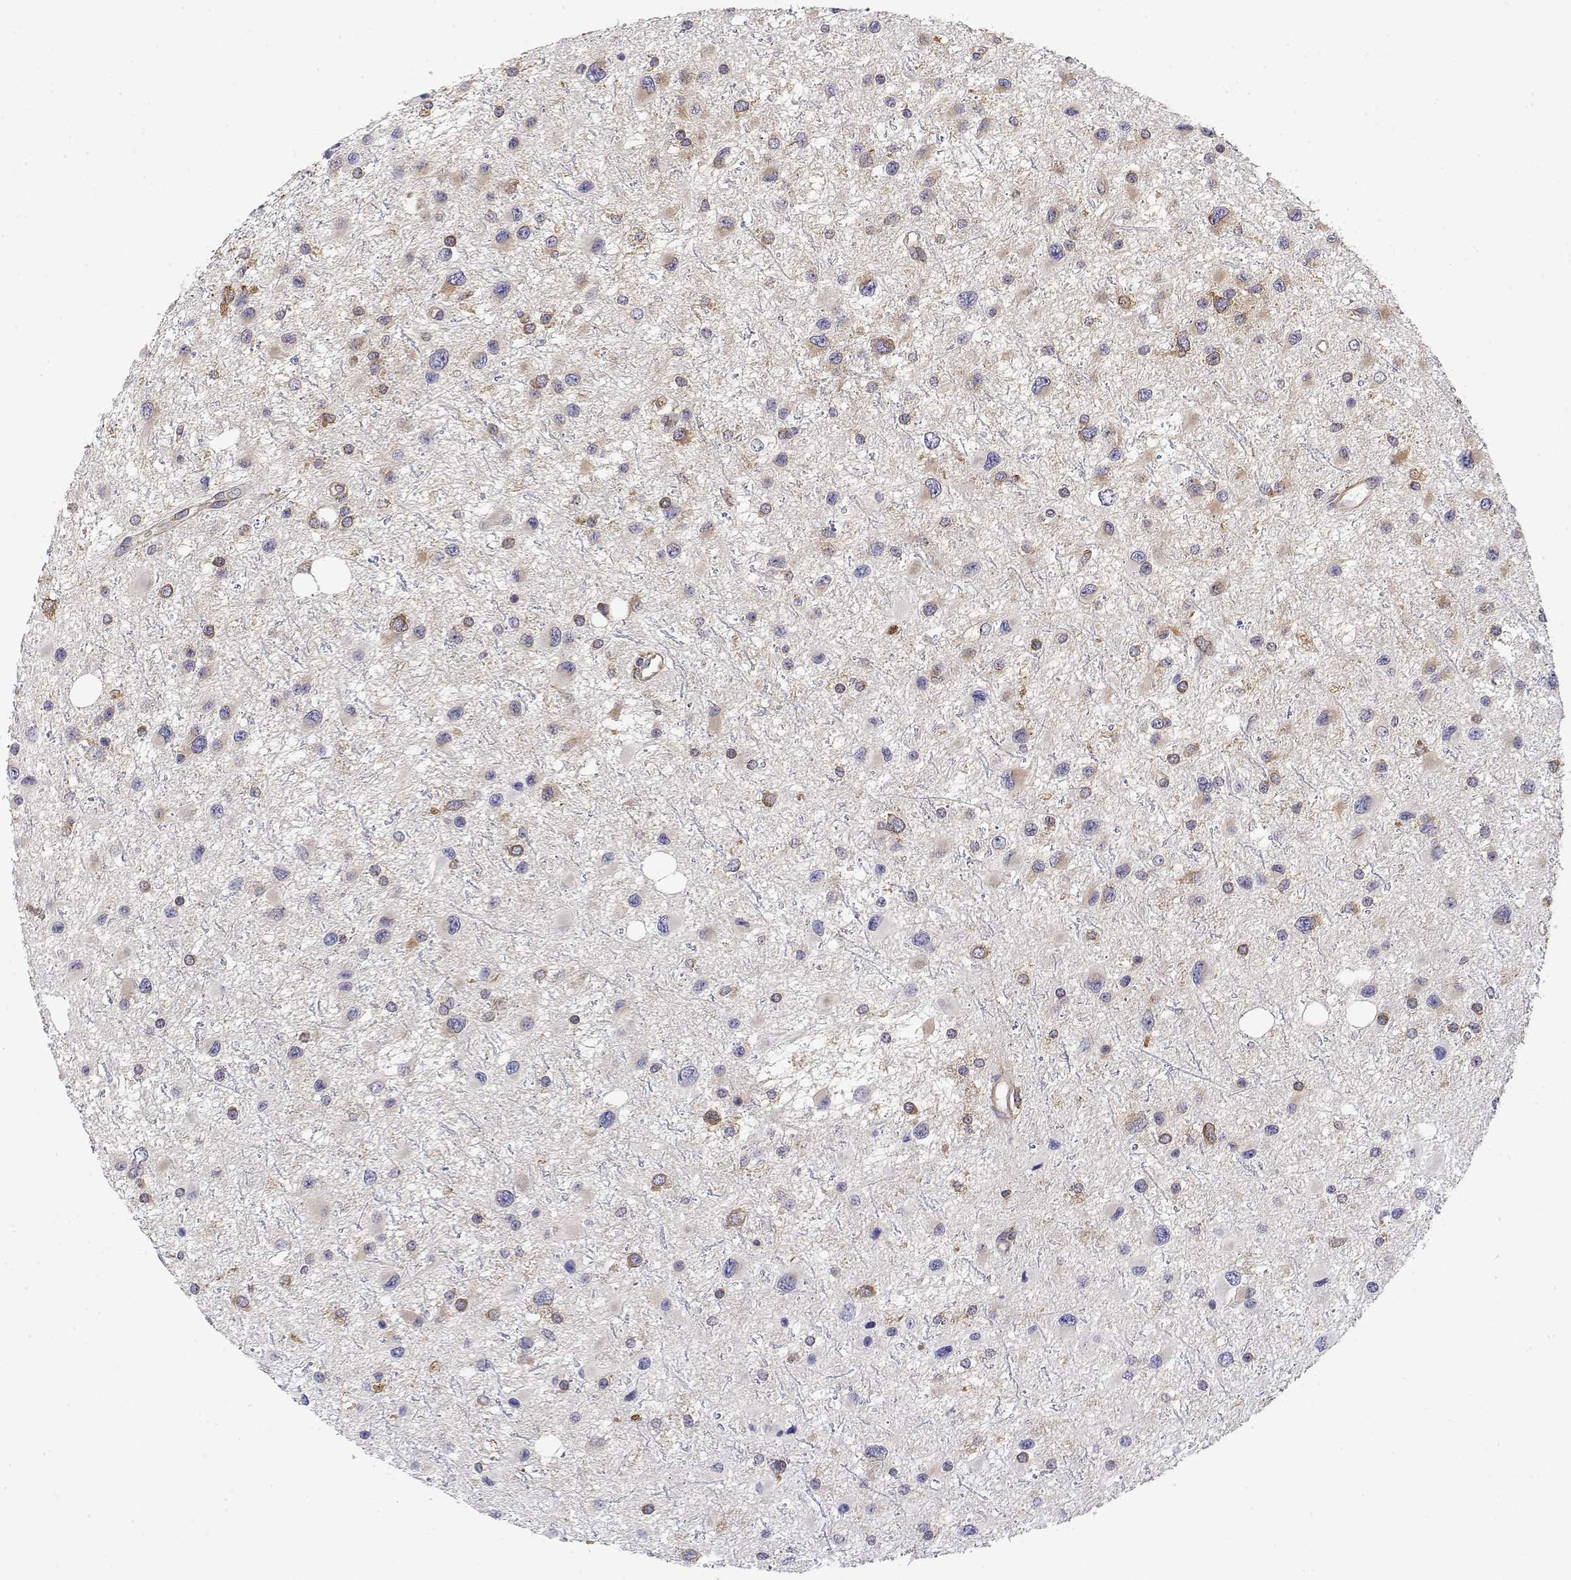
{"staining": {"intensity": "moderate", "quantity": "<25%", "location": "cytoplasmic/membranous"}, "tissue": "glioma", "cell_type": "Tumor cells", "image_type": "cancer", "snomed": [{"axis": "morphology", "description": "Glioma, malignant, Low grade"}, {"axis": "topography", "description": "Brain"}], "caption": "A brown stain highlights moderate cytoplasmic/membranous staining of a protein in human low-grade glioma (malignant) tumor cells.", "gene": "EEF1G", "patient": {"sex": "female", "age": 32}}